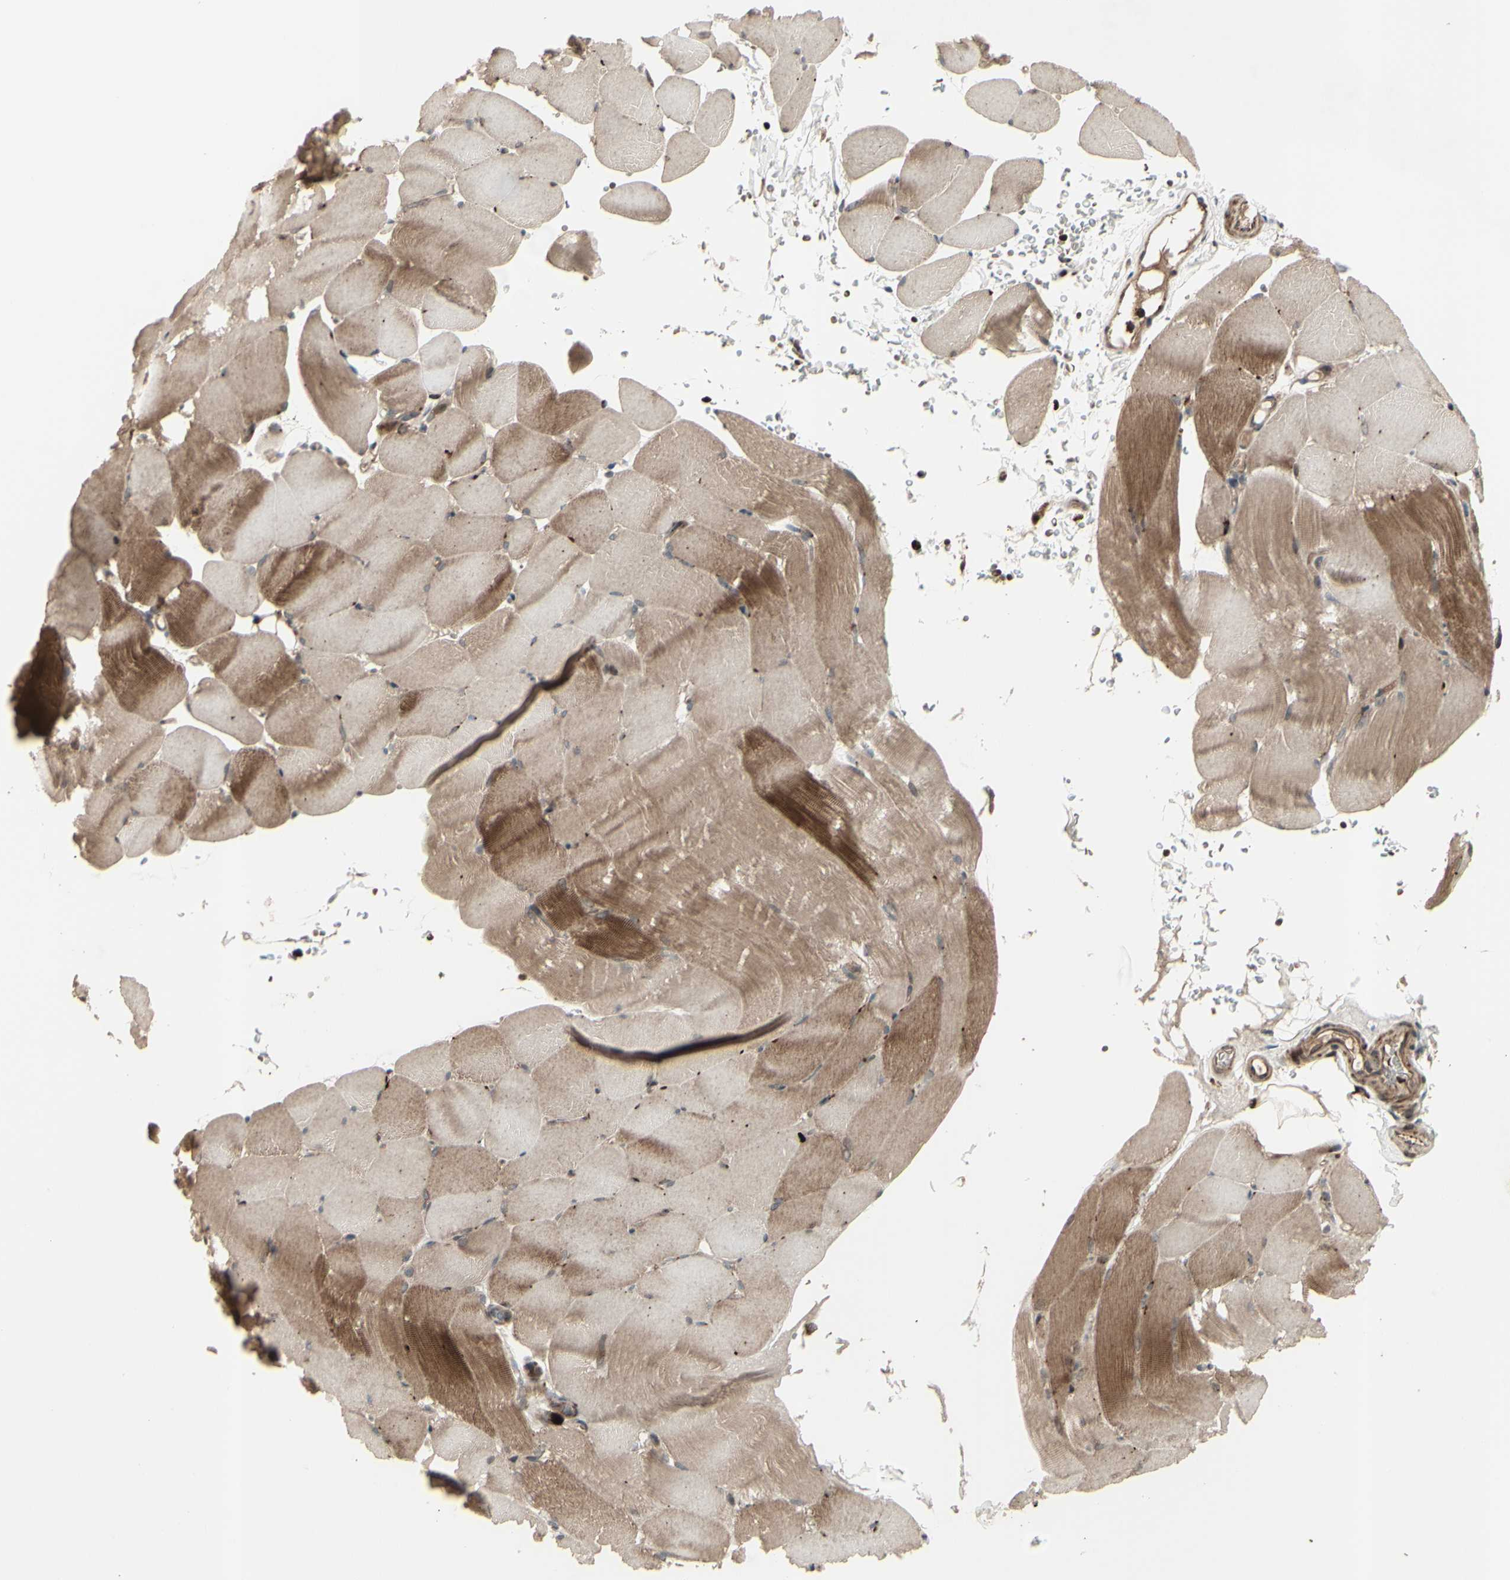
{"staining": {"intensity": "moderate", "quantity": "25%-75%", "location": "cytoplasmic/membranous"}, "tissue": "skeletal muscle", "cell_type": "Myocytes", "image_type": "normal", "snomed": [{"axis": "morphology", "description": "Normal tissue, NOS"}, {"axis": "topography", "description": "Skeletal muscle"}, {"axis": "topography", "description": "Parathyroid gland"}], "caption": "Myocytes display medium levels of moderate cytoplasmic/membranous positivity in approximately 25%-75% of cells in unremarkable skeletal muscle. (brown staining indicates protein expression, while blue staining denotes nuclei).", "gene": "MLF2", "patient": {"sex": "female", "age": 37}}